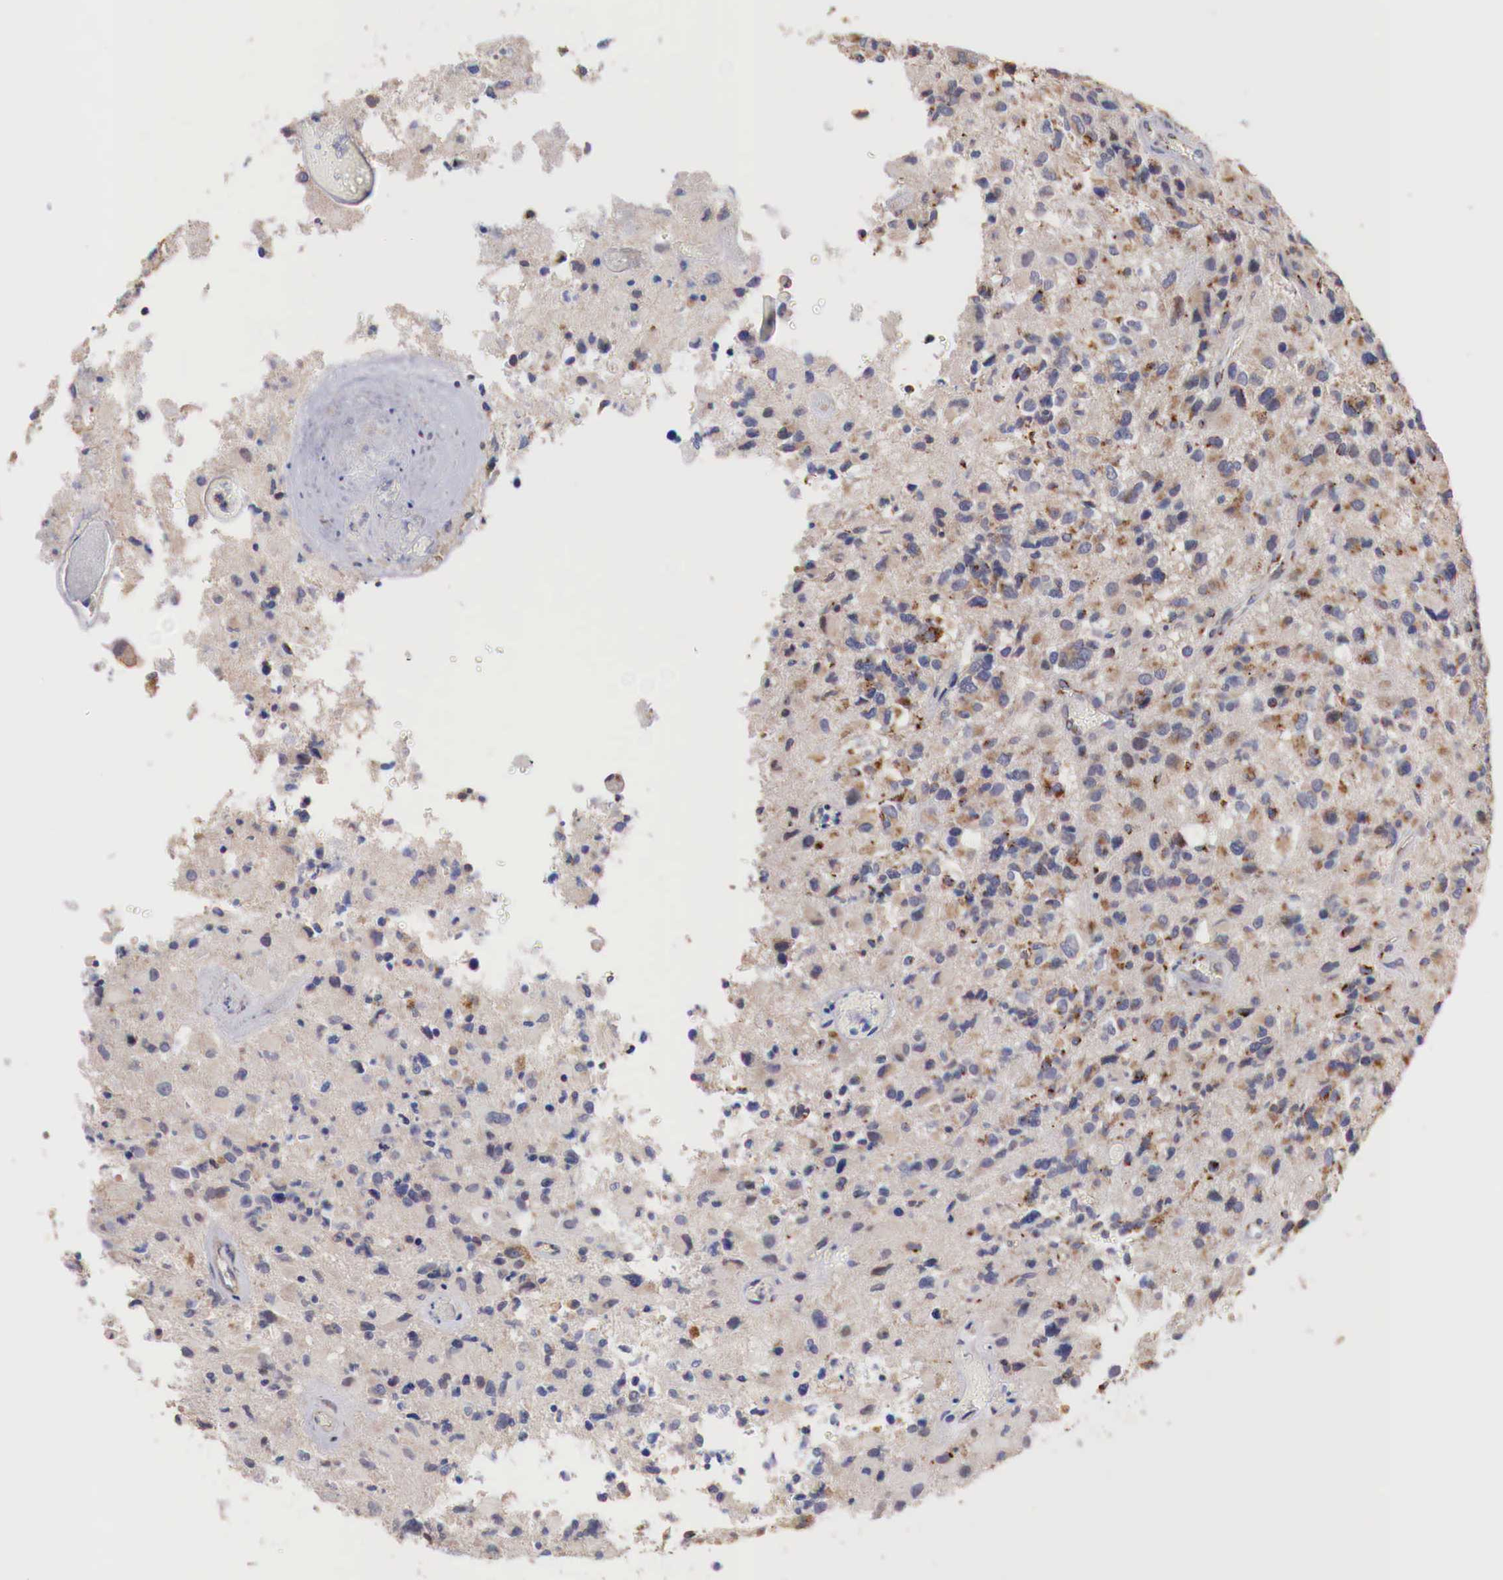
{"staining": {"intensity": "moderate", "quantity": ">75%", "location": "cytoplasmic/membranous"}, "tissue": "glioma", "cell_type": "Tumor cells", "image_type": "cancer", "snomed": [{"axis": "morphology", "description": "Glioma, malignant, High grade"}, {"axis": "topography", "description": "Brain"}], "caption": "This is an image of IHC staining of malignant glioma (high-grade), which shows moderate staining in the cytoplasmic/membranous of tumor cells.", "gene": "SYAP1", "patient": {"sex": "male", "age": 69}}